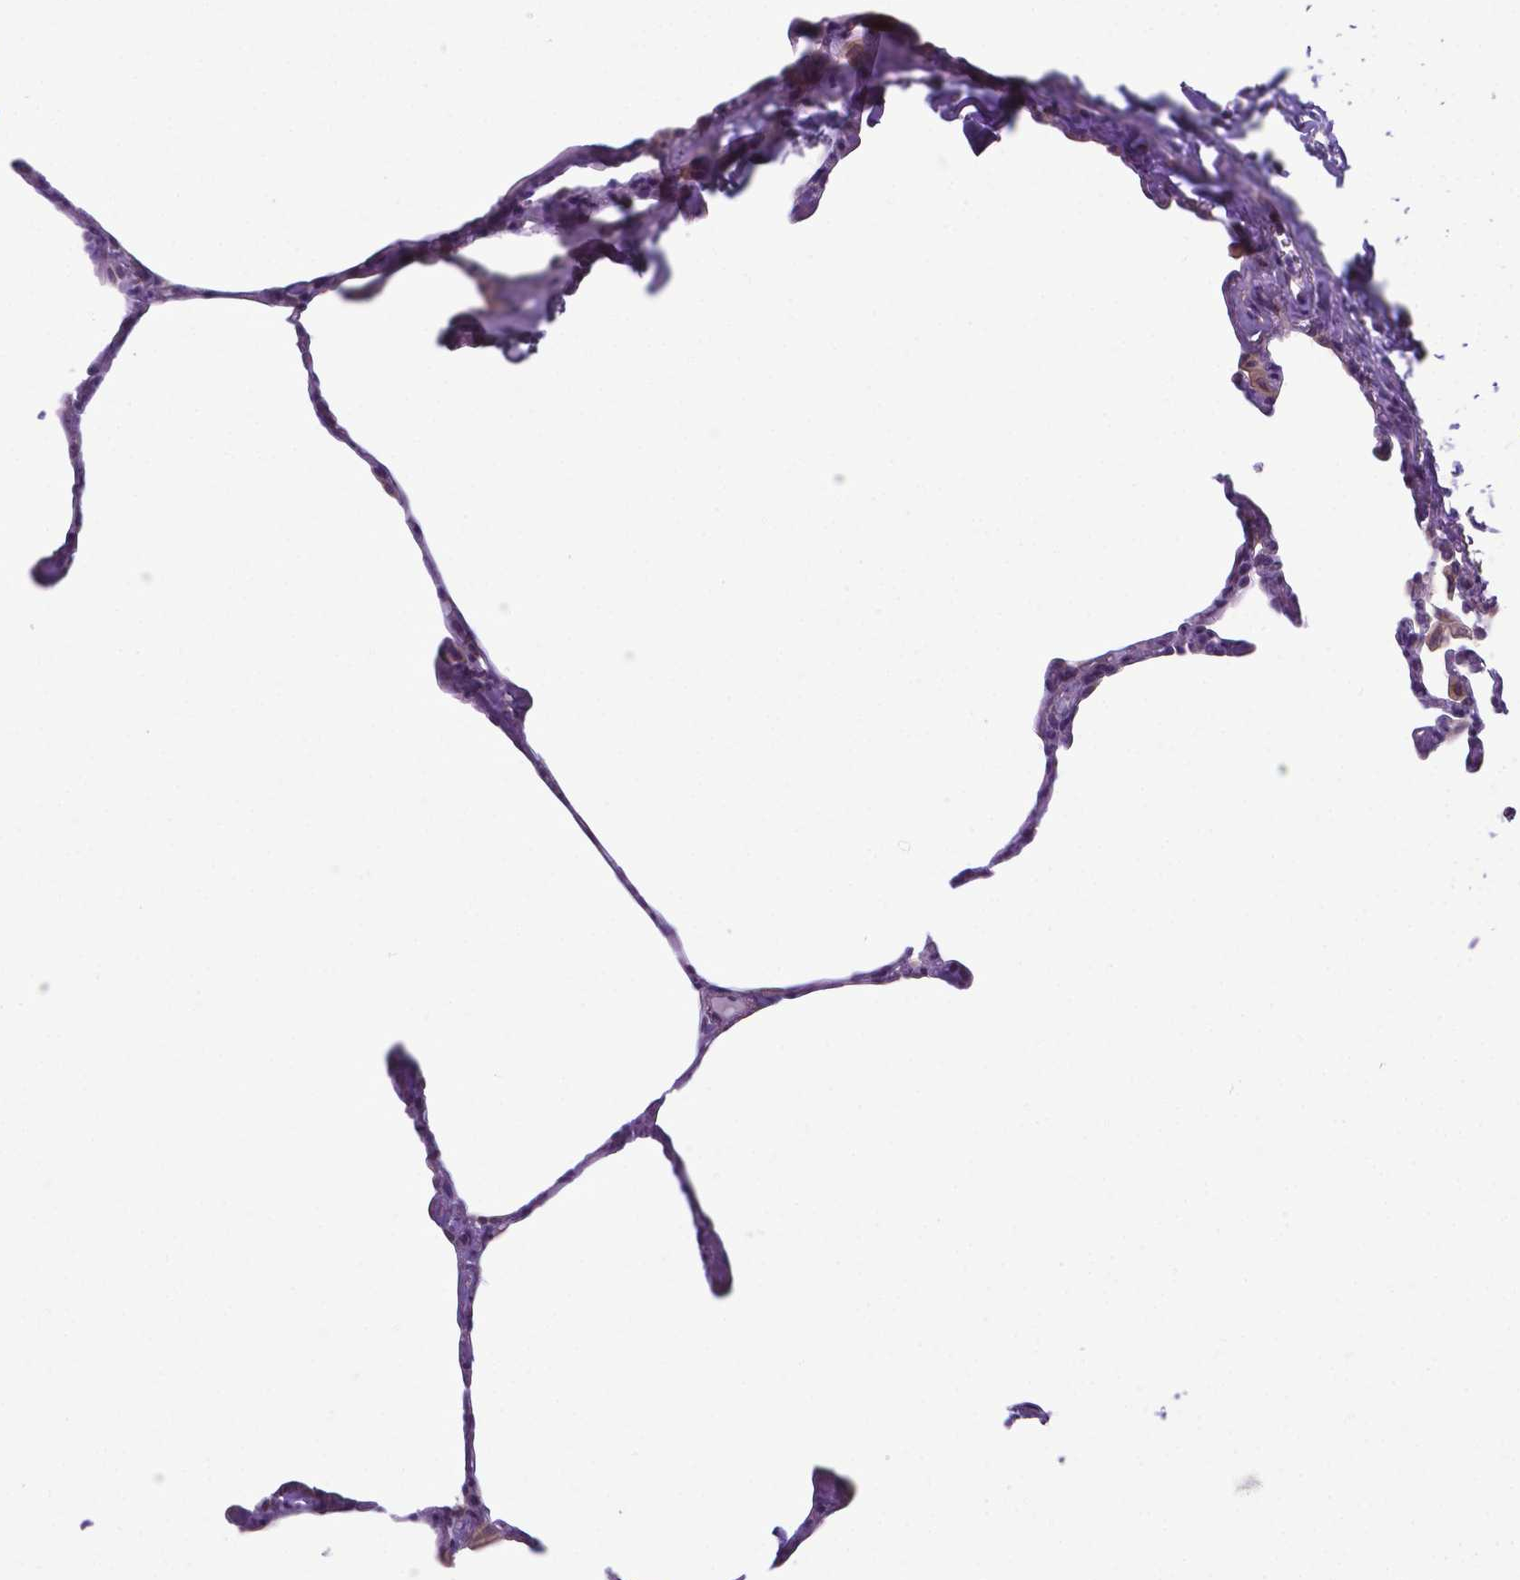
{"staining": {"intensity": "moderate", "quantity": "<25%", "location": "cytoplasmic/membranous"}, "tissue": "lung", "cell_type": "Alveolar cells", "image_type": "normal", "snomed": [{"axis": "morphology", "description": "Normal tissue, NOS"}, {"axis": "topography", "description": "Lung"}], "caption": "Immunohistochemical staining of normal human lung exhibits <25% levels of moderate cytoplasmic/membranous protein expression in approximately <25% of alveolar cells.", "gene": "RPL6", "patient": {"sex": "male", "age": 65}}